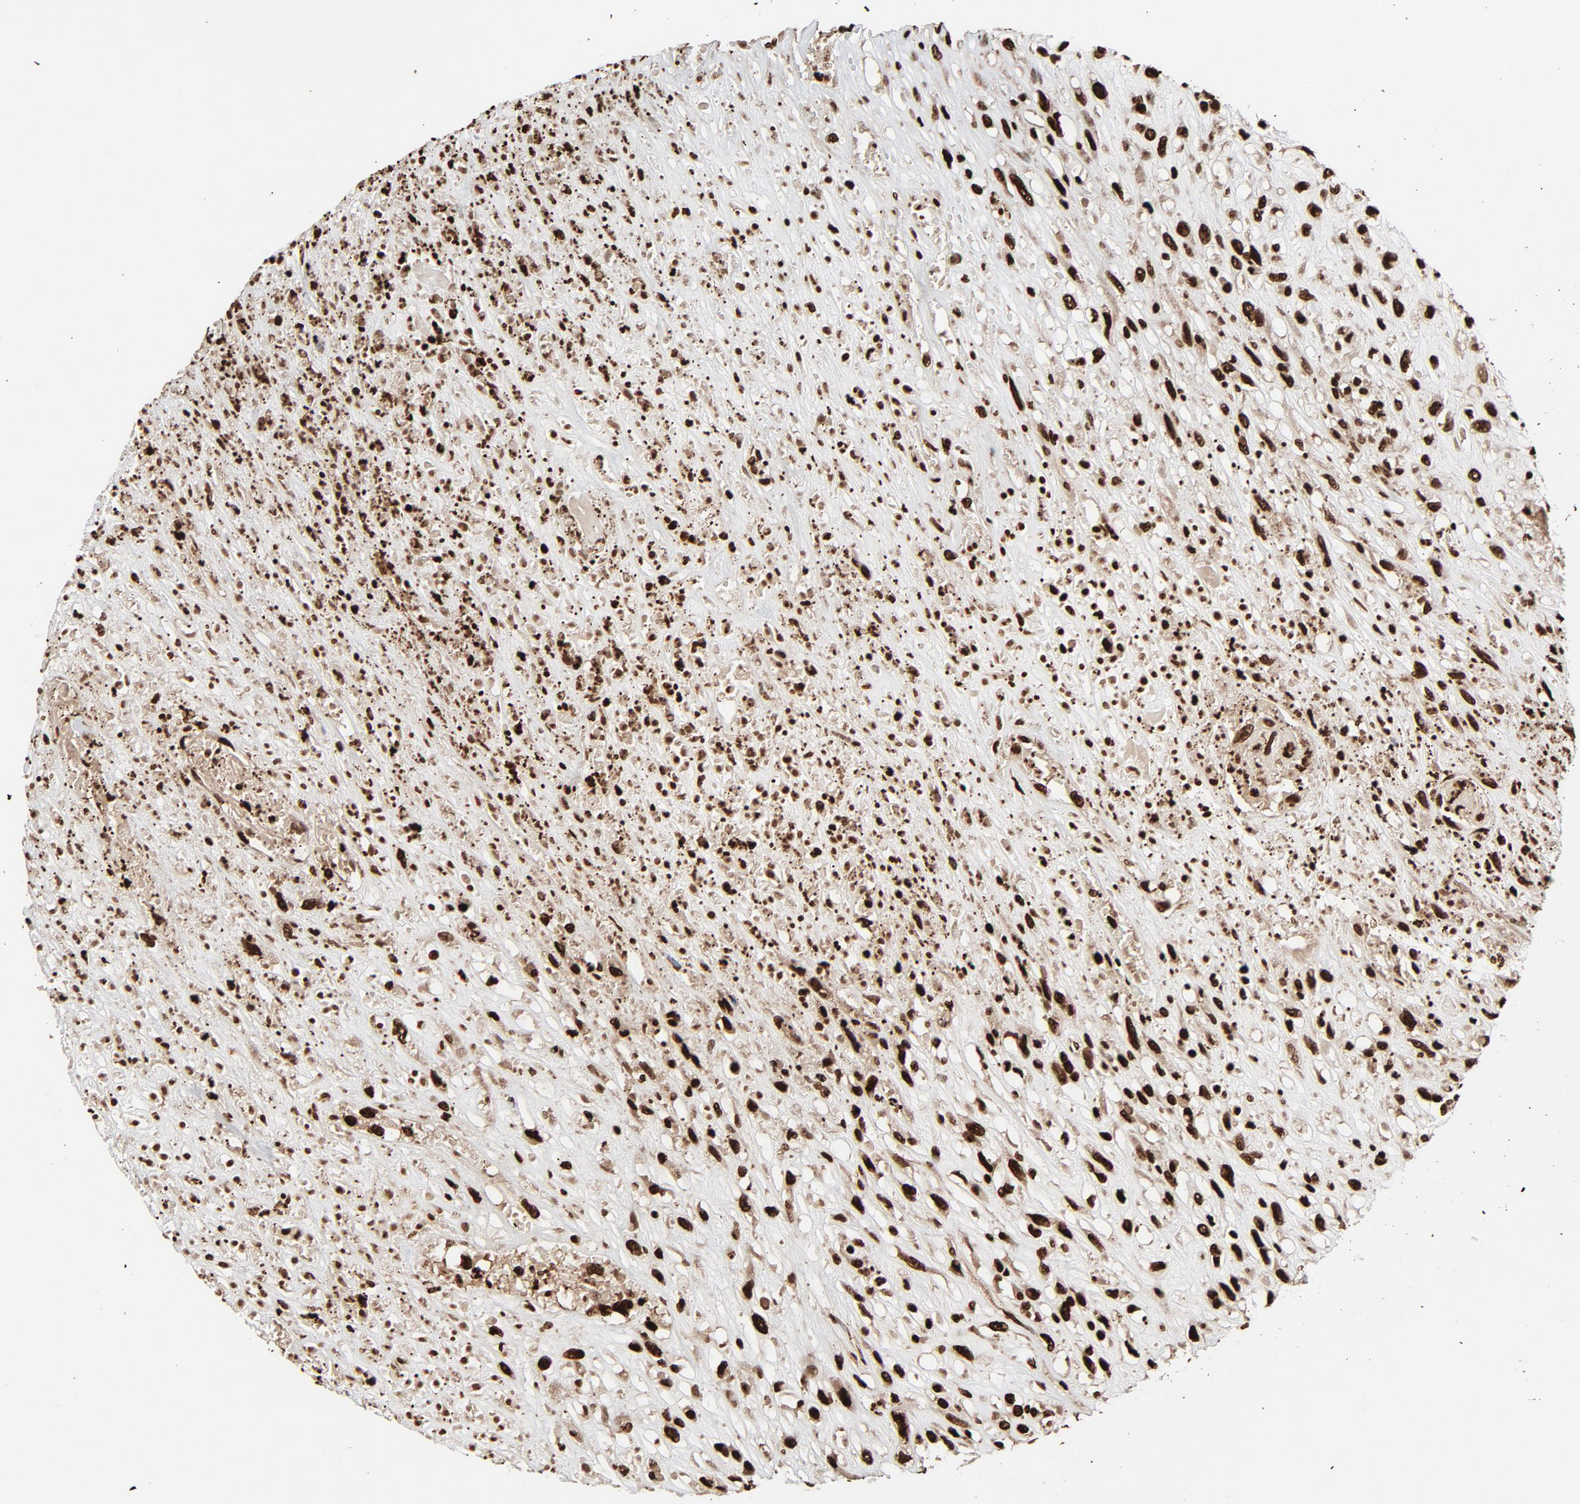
{"staining": {"intensity": "strong", "quantity": ">75%", "location": "nuclear"}, "tissue": "head and neck cancer", "cell_type": "Tumor cells", "image_type": "cancer", "snomed": [{"axis": "morphology", "description": "Necrosis, NOS"}, {"axis": "morphology", "description": "Neoplasm, malignant, NOS"}, {"axis": "topography", "description": "Salivary gland"}, {"axis": "topography", "description": "Head-Neck"}], "caption": "Human head and neck cancer stained with a brown dye reveals strong nuclear positive expression in approximately >75% of tumor cells.", "gene": "TP53BP1", "patient": {"sex": "male", "age": 43}}